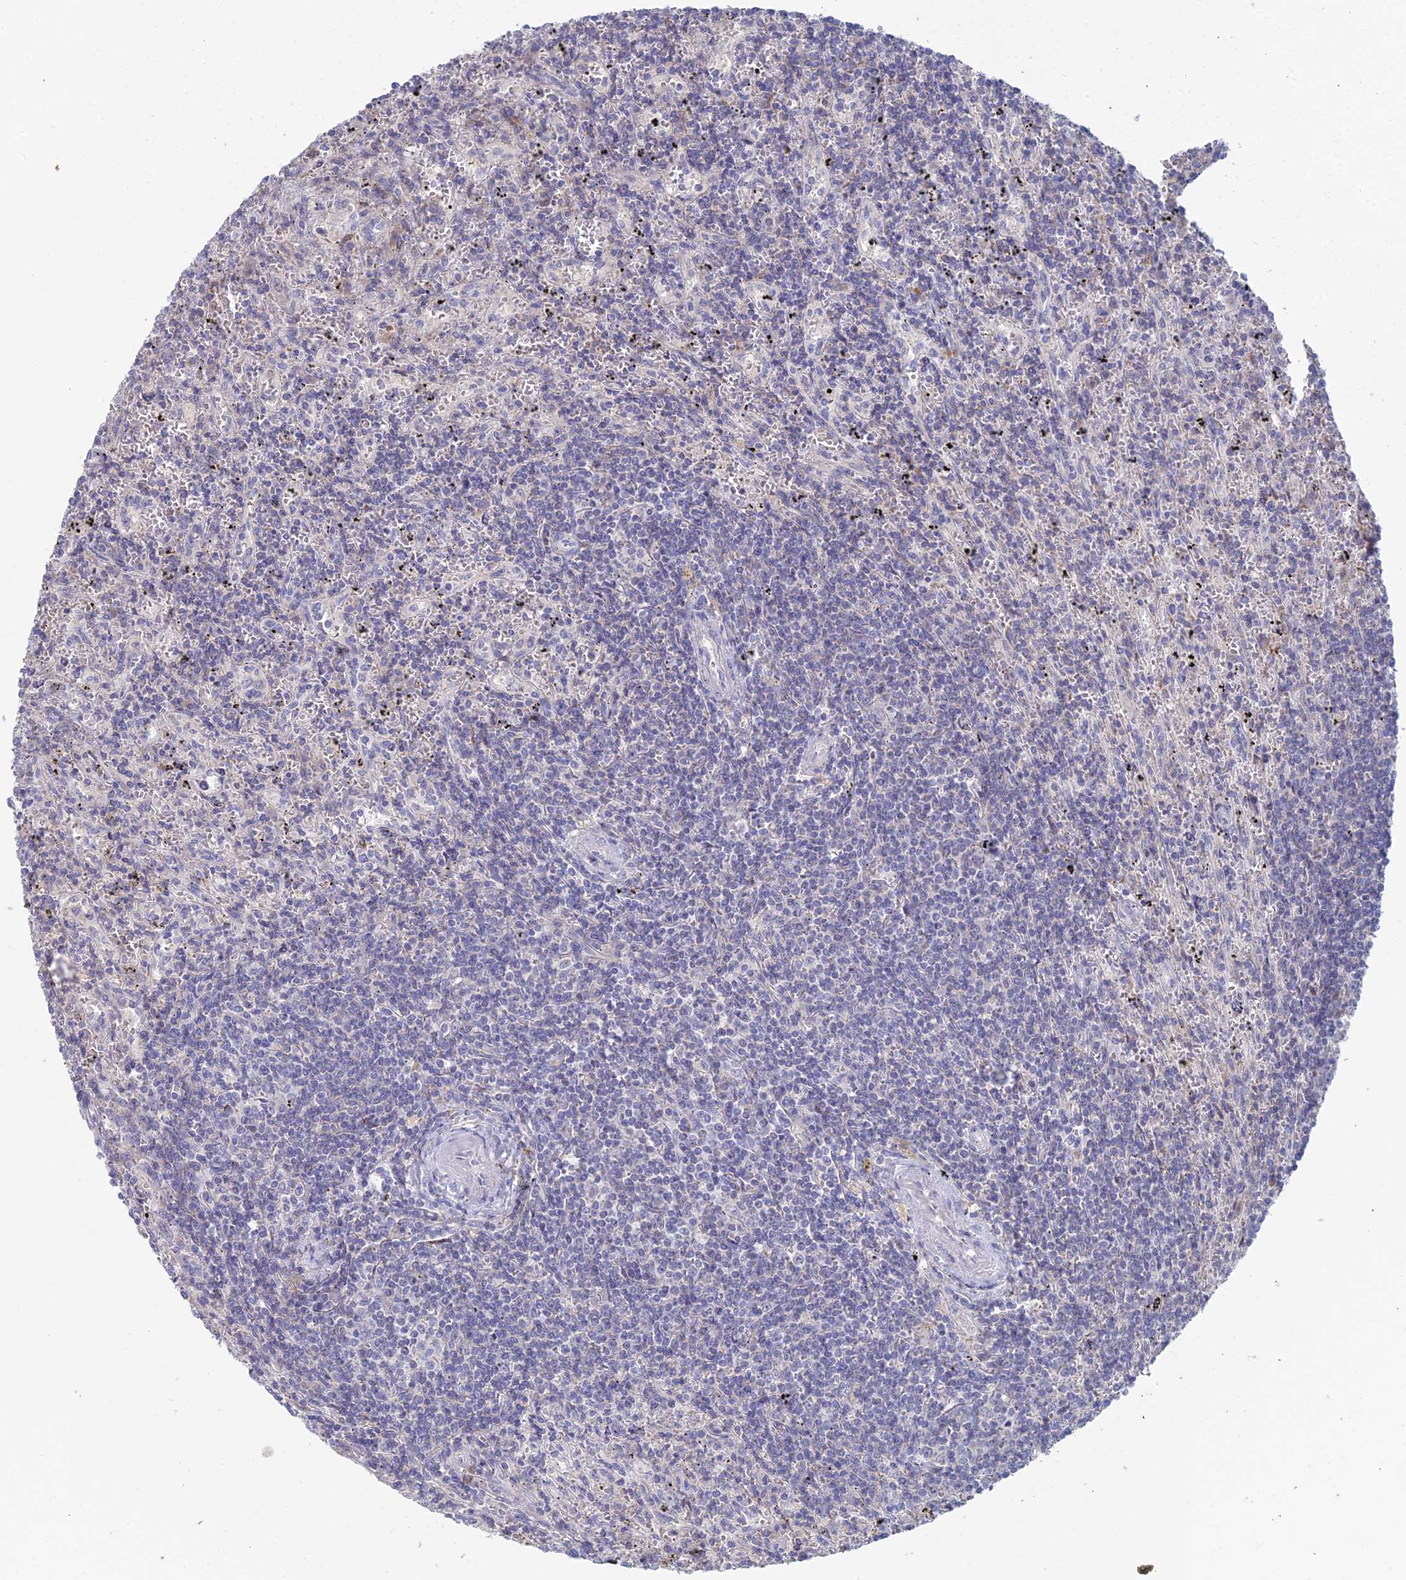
{"staining": {"intensity": "negative", "quantity": "none", "location": "none"}, "tissue": "lymphoma", "cell_type": "Tumor cells", "image_type": "cancer", "snomed": [{"axis": "morphology", "description": "Malignant lymphoma, non-Hodgkin's type, Low grade"}, {"axis": "topography", "description": "Spleen"}], "caption": "A high-resolution photomicrograph shows immunohistochemistry staining of malignant lymphoma, non-Hodgkin's type (low-grade), which exhibits no significant expression in tumor cells. Brightfield microscopy of immunohistochemistry stained with DAB (3,3'-diaminobenzidine) (brown) and hematoxylin (blue), captured at high magnification.", "gene": "ARL16", "patient": {"sex": "male", "age": 76}}